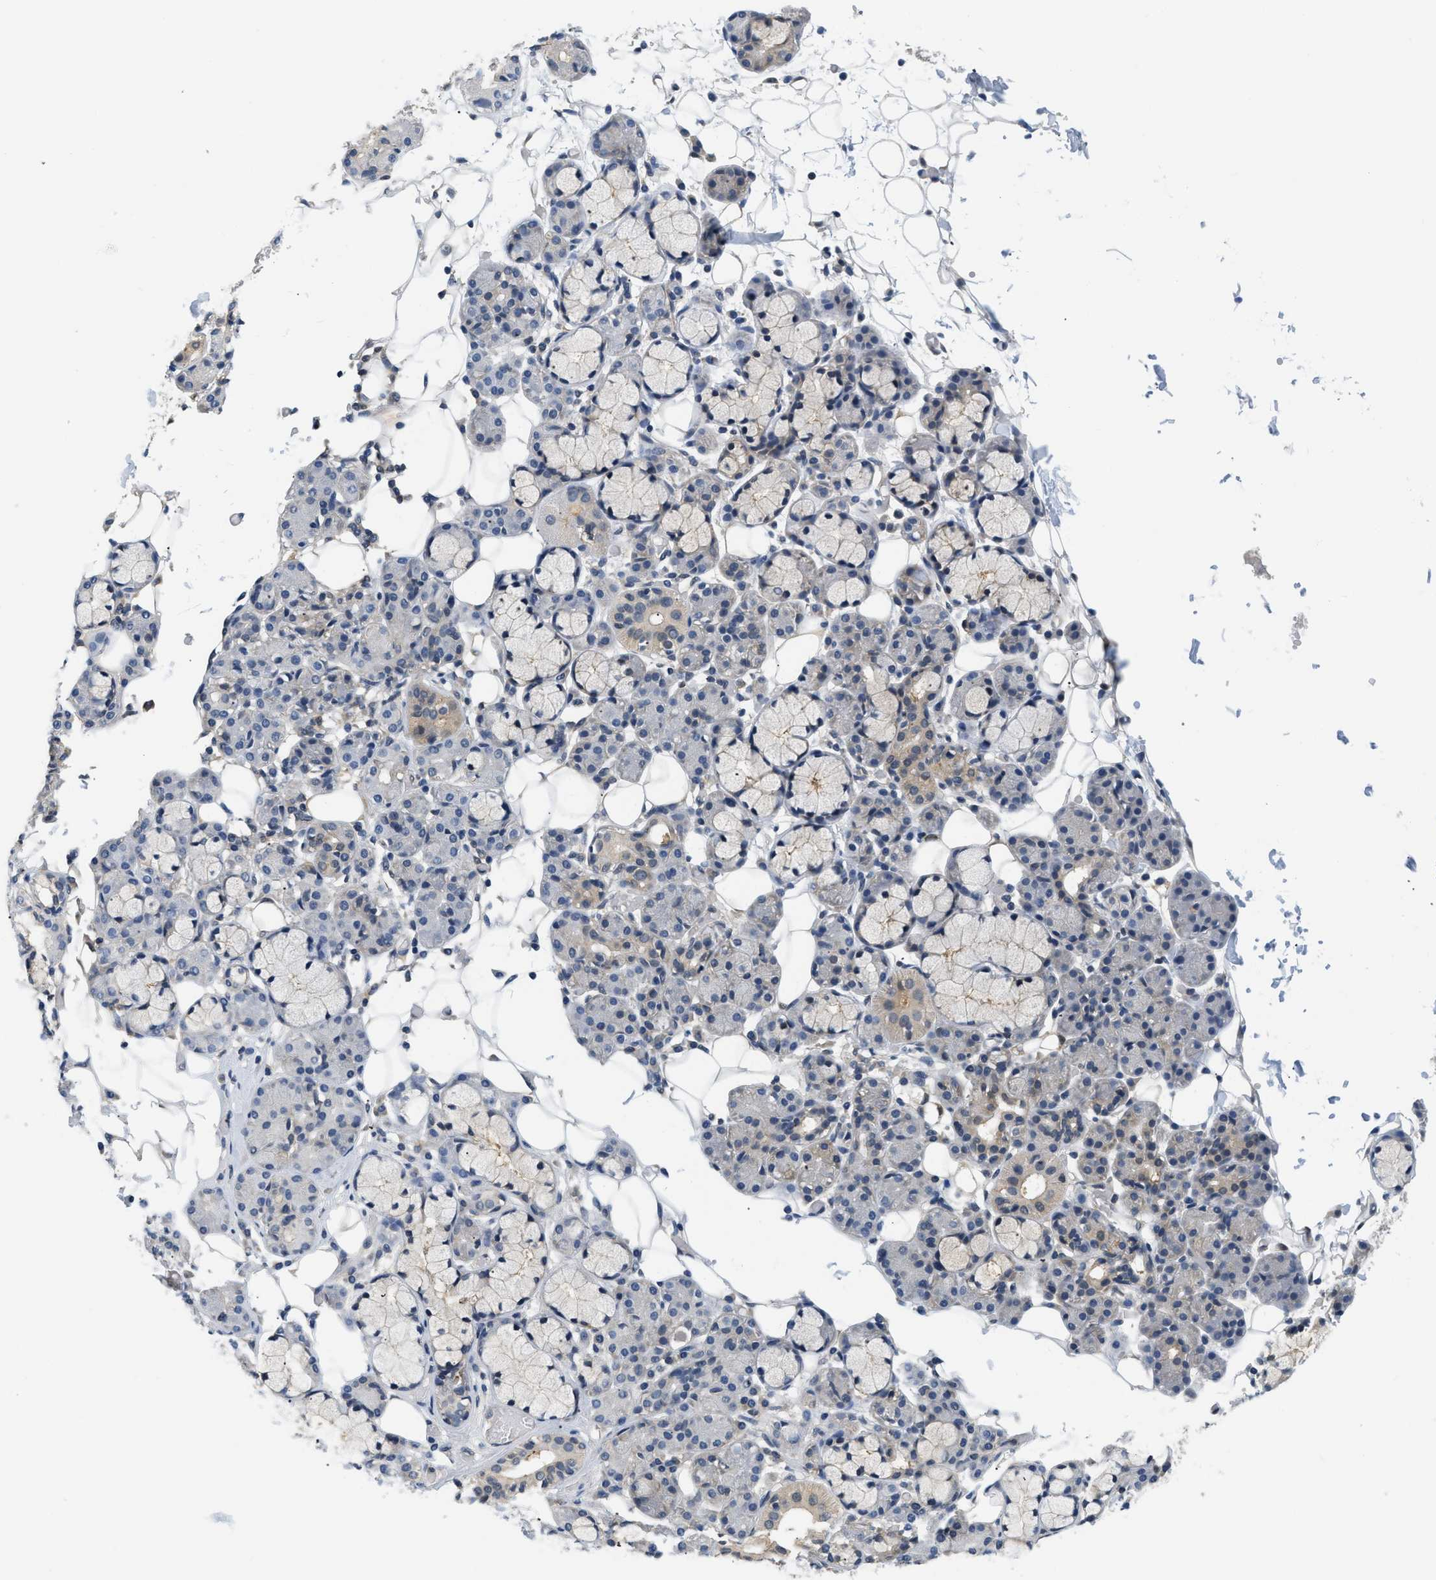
{"staining": {"intensity": "weak", "quantity": "<25%", "location": "cytoplasmic/membranous"}, "tissue": "salivary gland", "cell_type": "Glandular cells", "image_type": "normal", "snomed": [{"axis": "morphology", "description": "Normal tissue, NOS"}, {"axis": "topography", "description": "Salivary gland"}], "caption": "This image is of benign salivary gland stained with IHC to label a protein in brown with the nuclei are counter-stained blue. There is no staining in glandular cells. The staining is performed using DAB (3,3'-diaminobenzidine) brown chromogen with nuclei counter-stained in using hematoxylin.", "gene": "EIF4EBP2", "patient": {"sex": "male", "age": 63}}